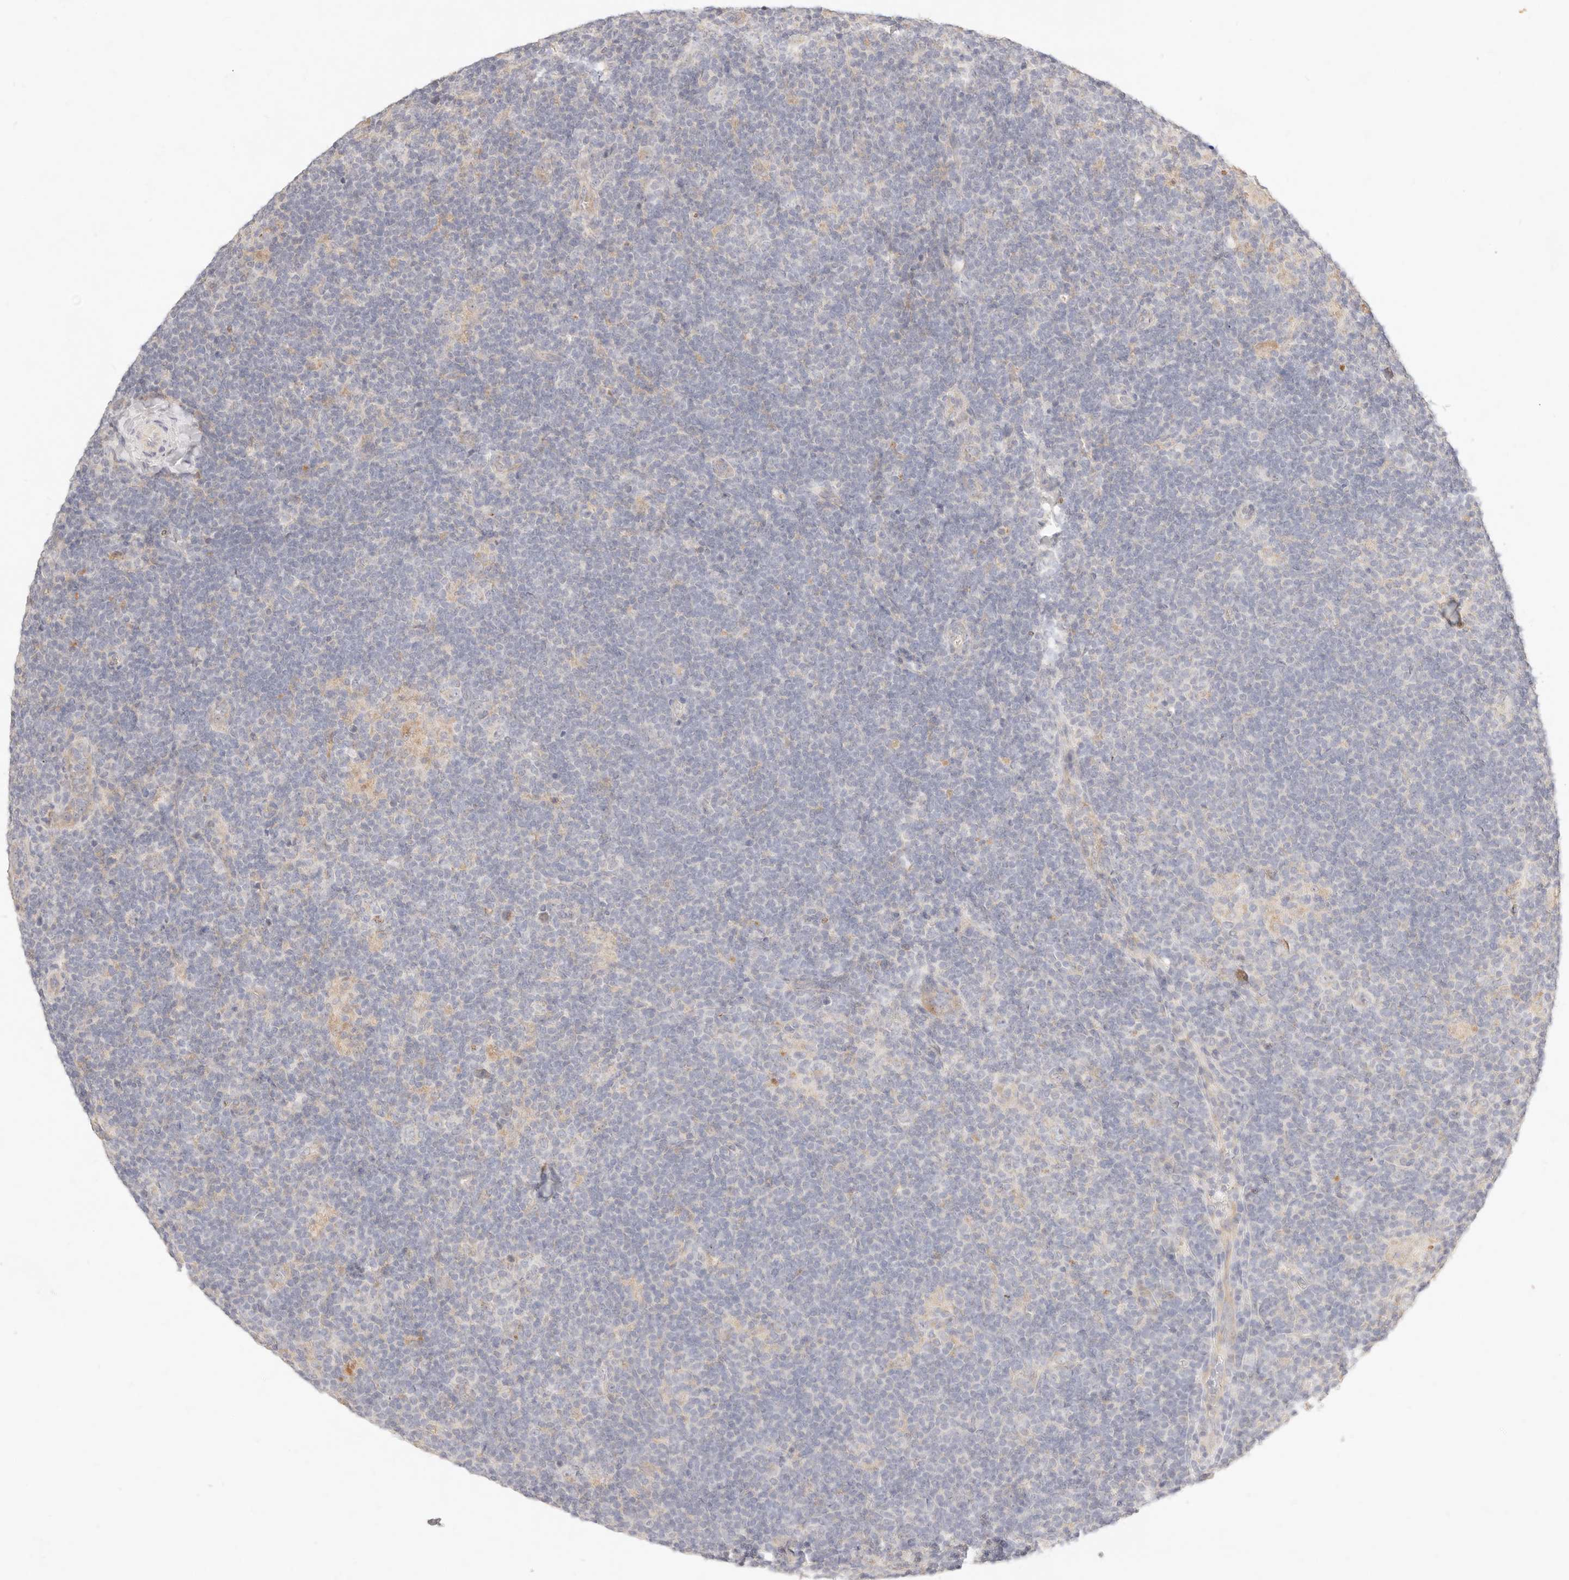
{"staining": {"intensity": "negative", "quantity": "none", "location": "none"}, "tissue": "lymphoma", "cell_type": "Tumor cells", "image_type": "cancer", "snomed": [{"axis": "morphology", "description": "Hodgkin's disease, NOS"}, {"axis": "topography", "description": "Lymph node"}], "caption": "Lymphoma was stained to show a protein in brown. There is no significant expression in tumor cells.", "gene": "ACOX1", "patient": {"sex": "female", "age": 57}}